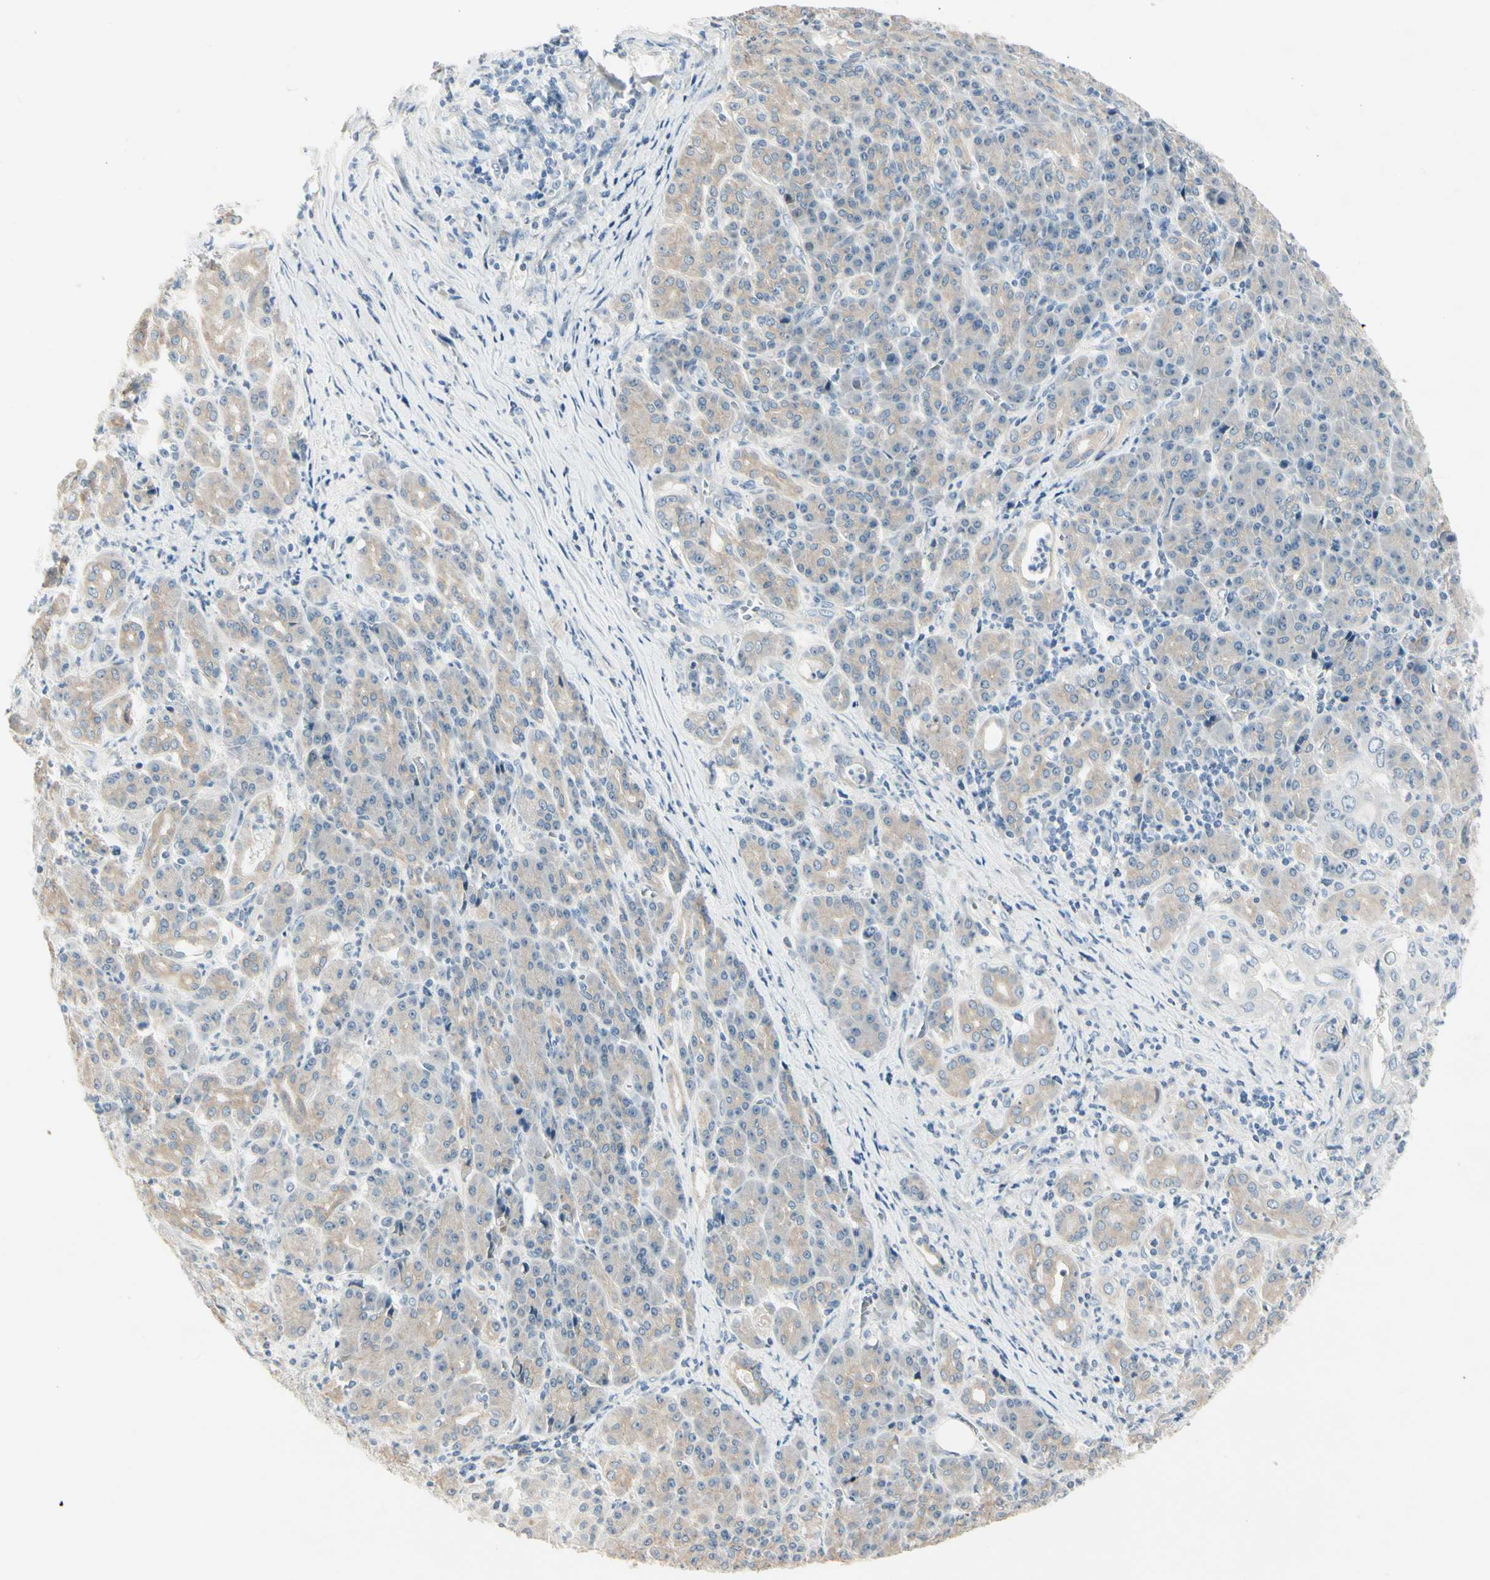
{"staining": {"intensity": "weak", "quantity": "25%-75%", "location": "cytoplasmic/membranous"}, "tissue": "pancreatic cancer", "cell_type": "Tumor cells", "image_type": "cancer", "snomed": [{"axis": "morphology", "description": "Adenocarcinoma, NOS"}, {"axis": "topography", "description": "Pancreas"}], "caption": "This micrograph shows pancreatic cancer (adenocarcinoma) stained with IHC to label a protein in brown. The cytoplasmic/membranous of tumor cells show weak positivity for the protein. Nuclei are counter-stained blue.", "gene": "SPINK4", "patient": {"sex": "male", "age": 70}}